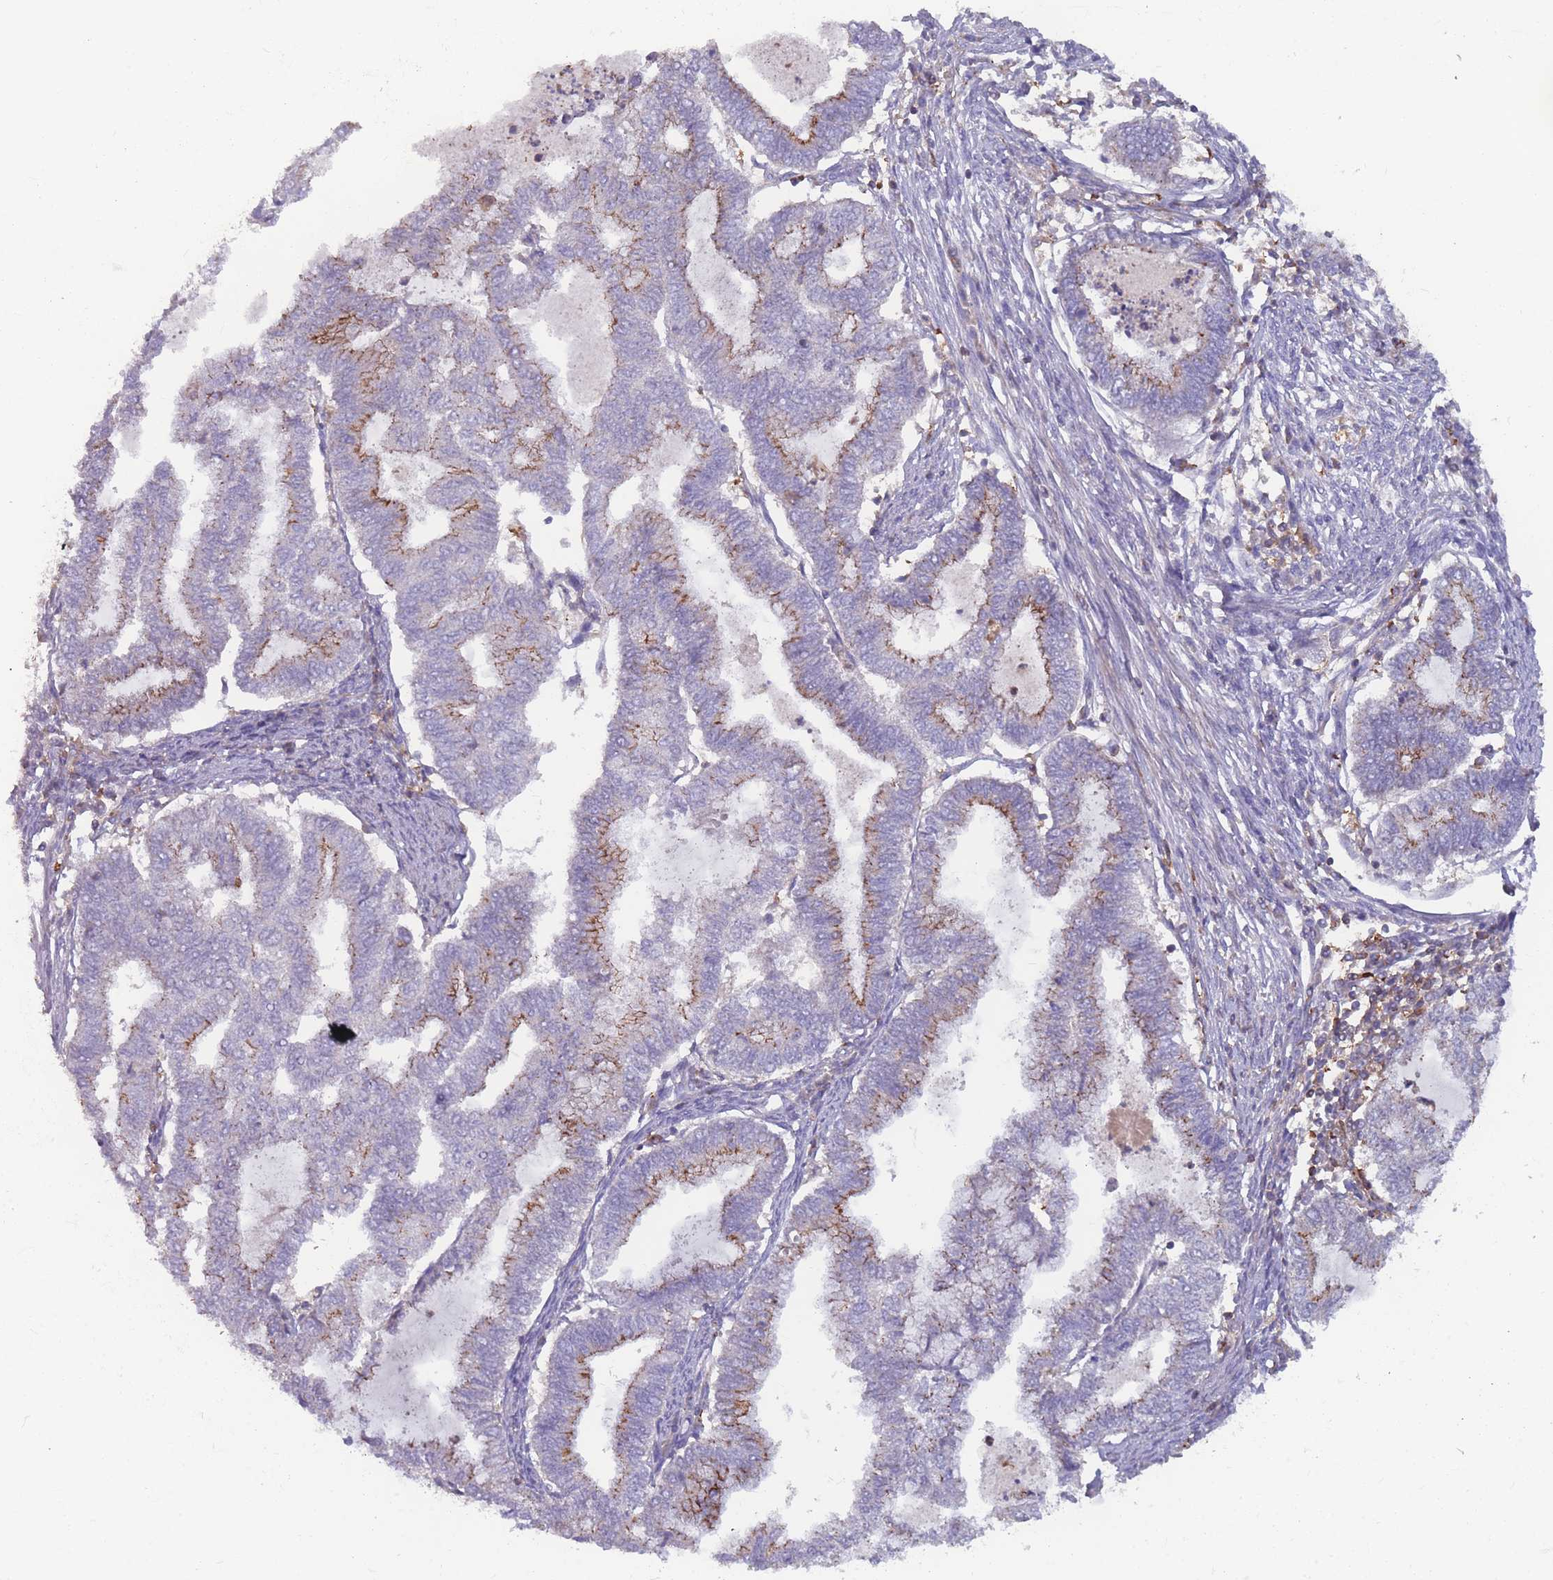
{"staining": {"intensity": "moderate", "quantity": "<25%", "location": "cytoplasmic/membranous"}, "tissue": "endometrial cancer", "cell_type": "Tumor cells", "image_type": "cancer", "snomed": [{"axis": "morphology", "description": "Adenocarcinoma, NOS"}, {"axis": "topography", "description": "Endometrium"}], "caption": "The histopathology image shows immunohistochemical staining of endometrial cancer (adenocarcinoma). There is moderate cytoplasmic/membranous expression is appreciated in about <25% of tumor cells.", "gene": "CD33", "patient": {"sex": "female", "age": 79}}